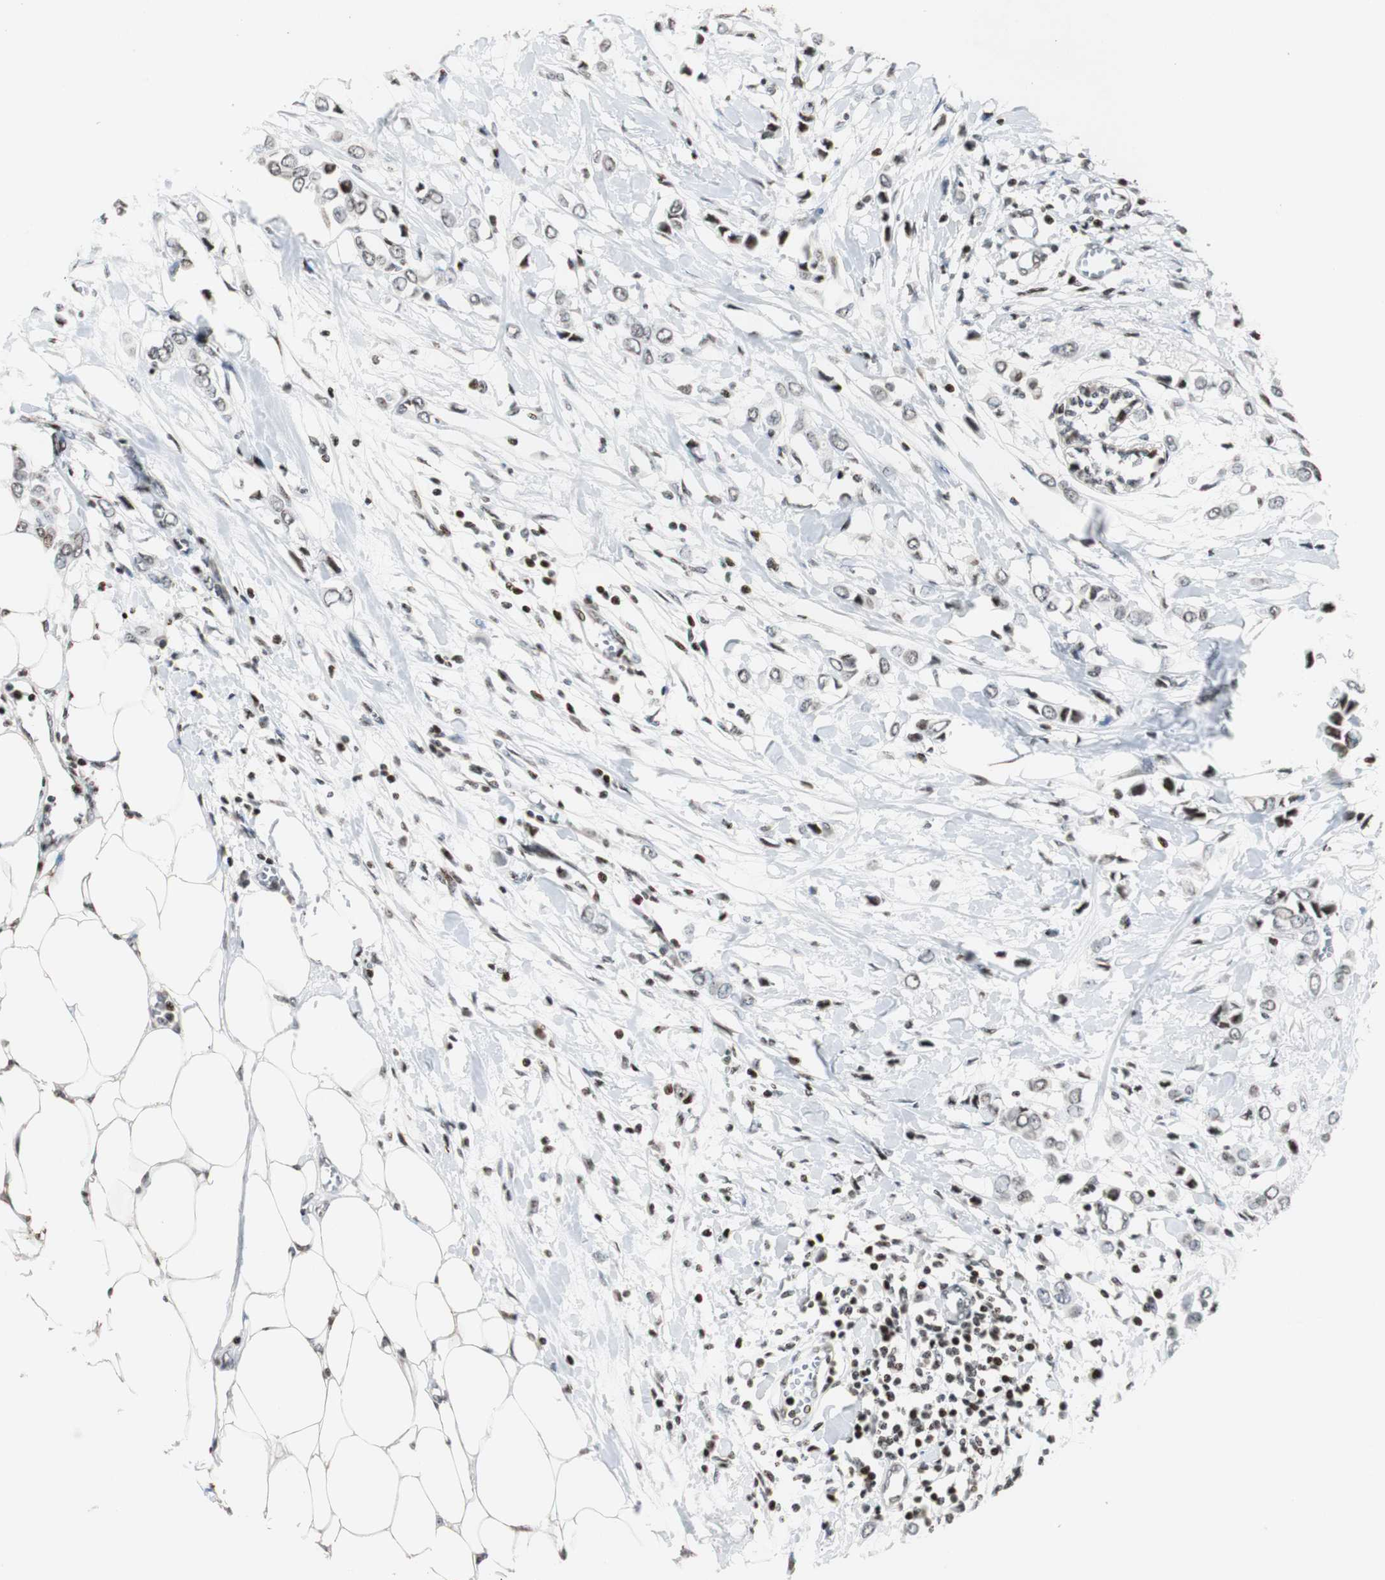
{"staining": {"intensity": "moderate", "quantity": "25%-75%", "location": "nuclear"}, "tissue": "breast cancer", "cell_type": "Tumor cells", "image_type": "cancer", "snomed": [{"axis": "morphology", "description": "Lobular carcinoma"}, {"axis": "topography", "description": "Breast"}], "caption": "IHC micrograph of neoplastic tissue: human breast cancer stained using immunohistochemistry (IHC) exhibits medium levels of moderate protein expression localized specifically in the nuclear of tumor cells, appearing as a nuclear brown color.", "gene": "PAXIP1", "patient": {"sex": "female", "age": 51}}